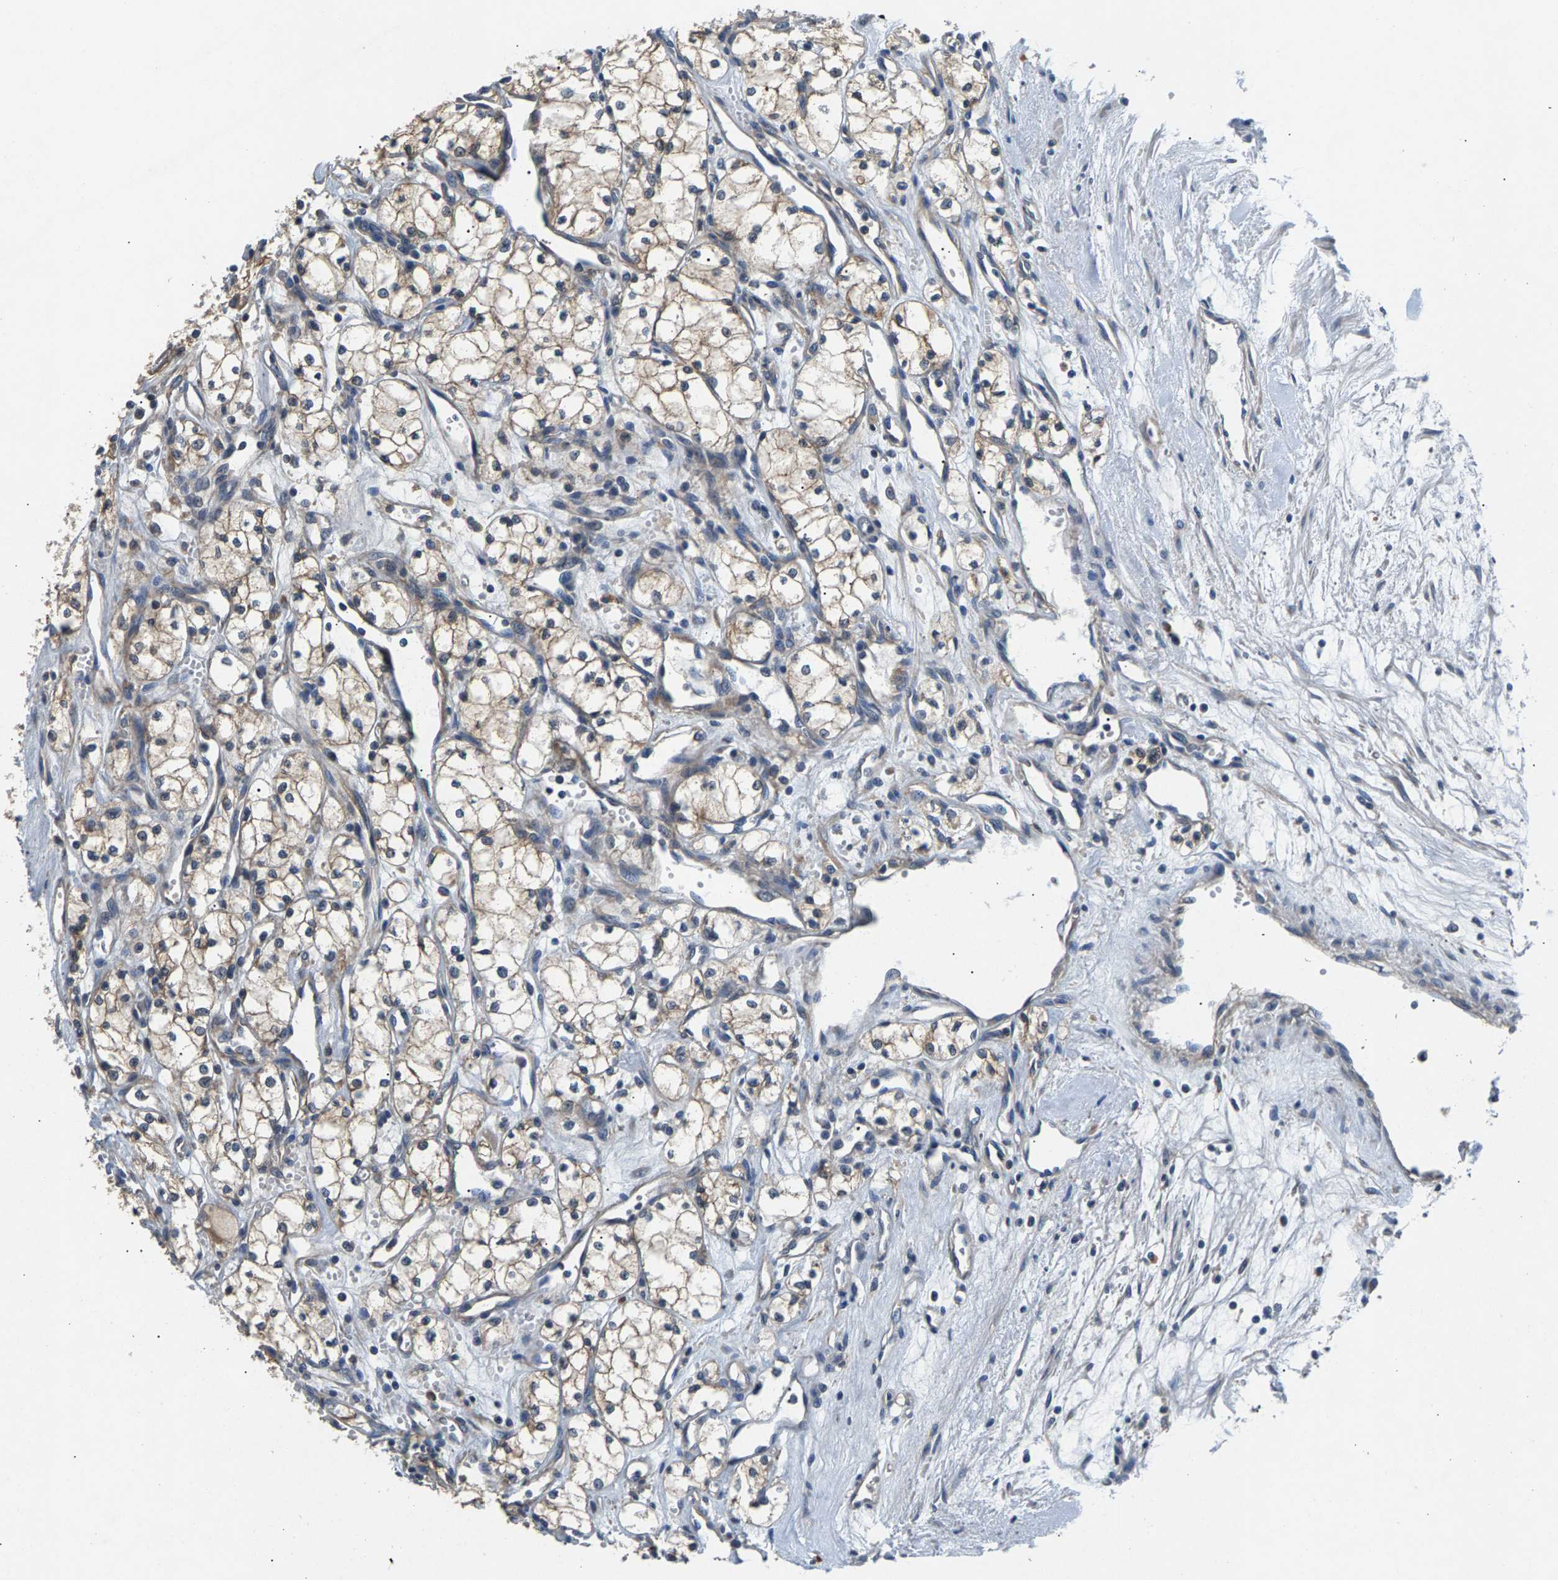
{"staining": {"intensity": "weak", "quantity": "25%-75%", "location": "cytoplasmic/membranous"}, "tissue": "renal cancer", "cell_type": "Tumor cells", "image_type": "cancer", "snomed": [{"axis": "morphology", "description": "Adenocarcinoma, NOS"}, {"axis": "topography", "description": "Kidney"}], "caption": "Renal adenocarcinoma stained with a protein marker demonstrates weak staining in tumor cells.", "gene": "NT5C", "patient": {"sex": "male", "age": 59}}